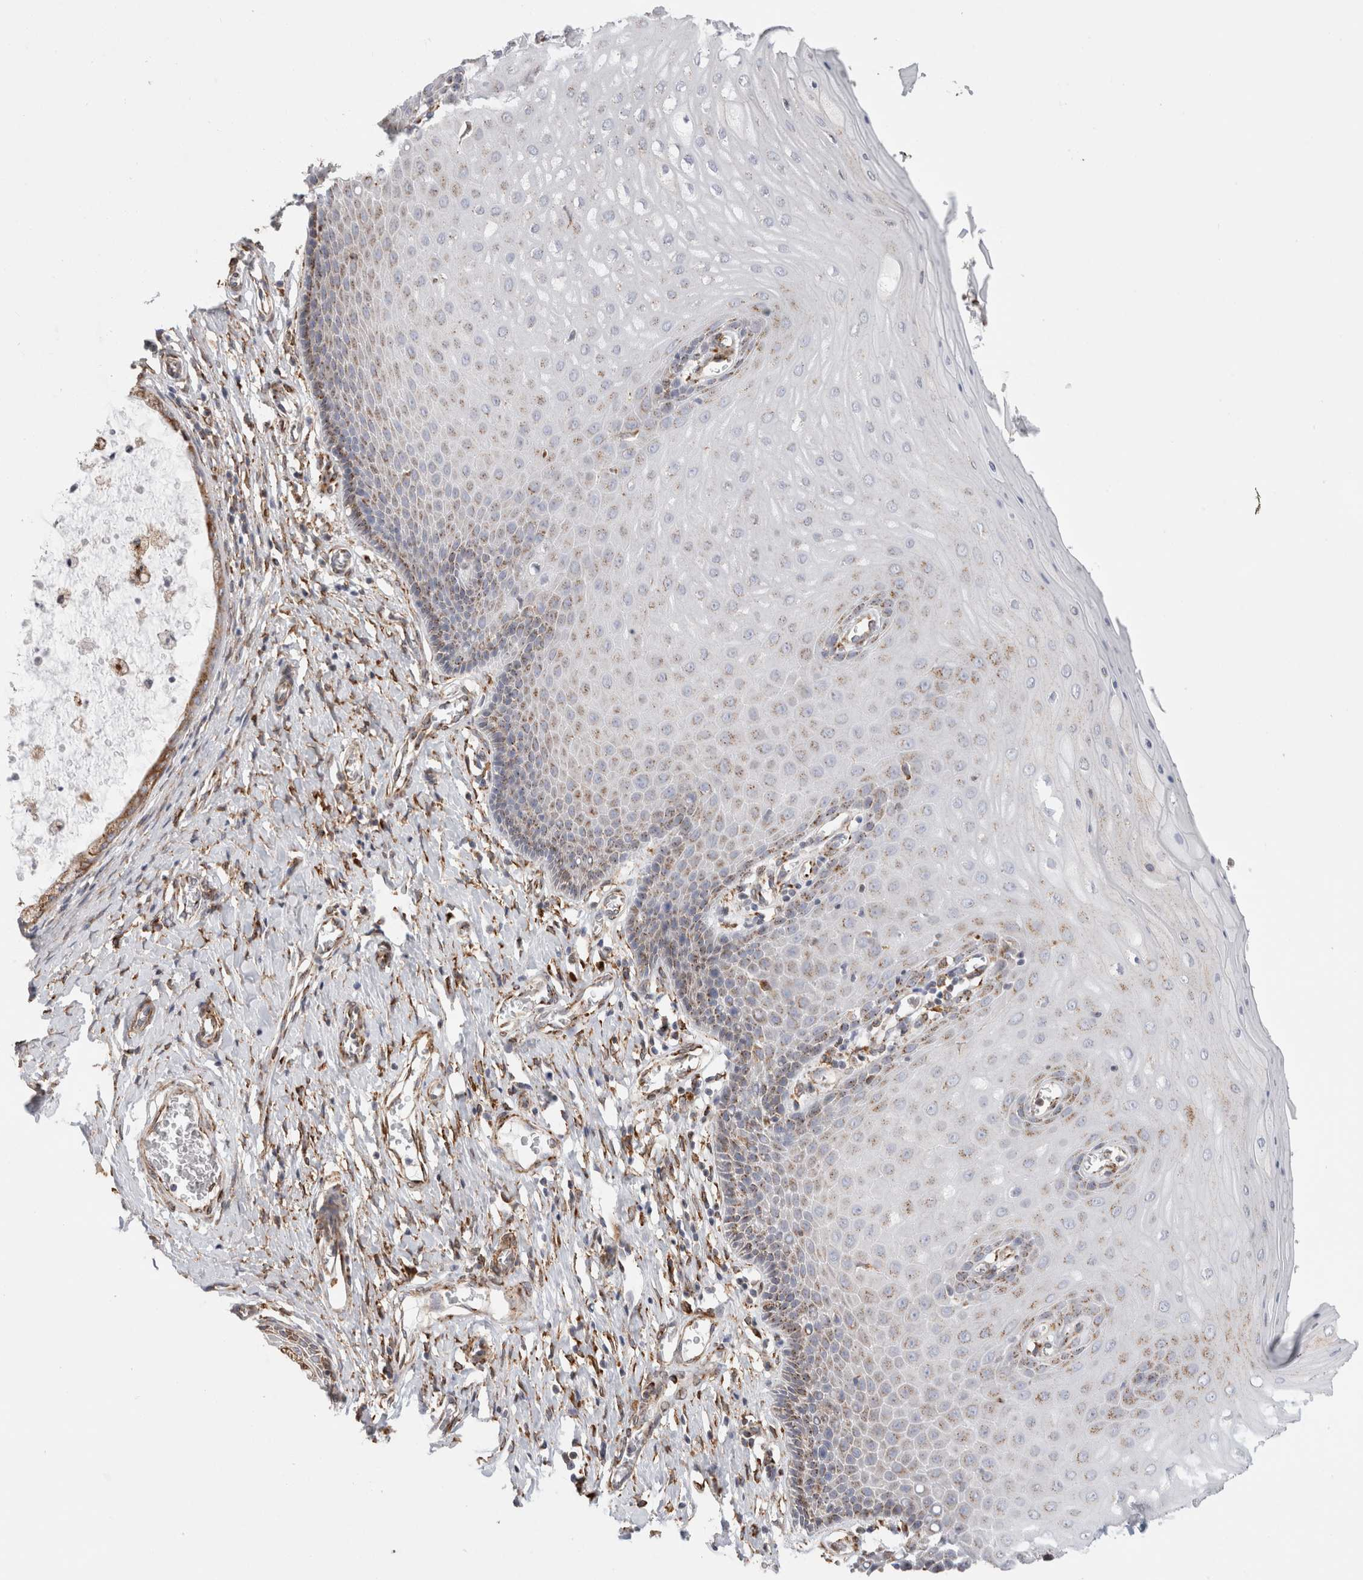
{"staining": {"intensity": "strong", "quantity": ">75%", "location": "cytoplasmic/membranous"}, "tissue": "cervix", "cell_type": "Glandular cells", "image_type": "normal", "snomed": [{"axis": "morphology", "description": "Normal tissue, NOS"}, {"axis": "topography", "description": "Cervix"}], "caption": "Glandular cells demonstrate strong cytoplasmic/membranous positivity in approximately >75% of cells in normal cervix.", "gene": "MCFD2", "patient": {"sex": "female", "age": 55}}